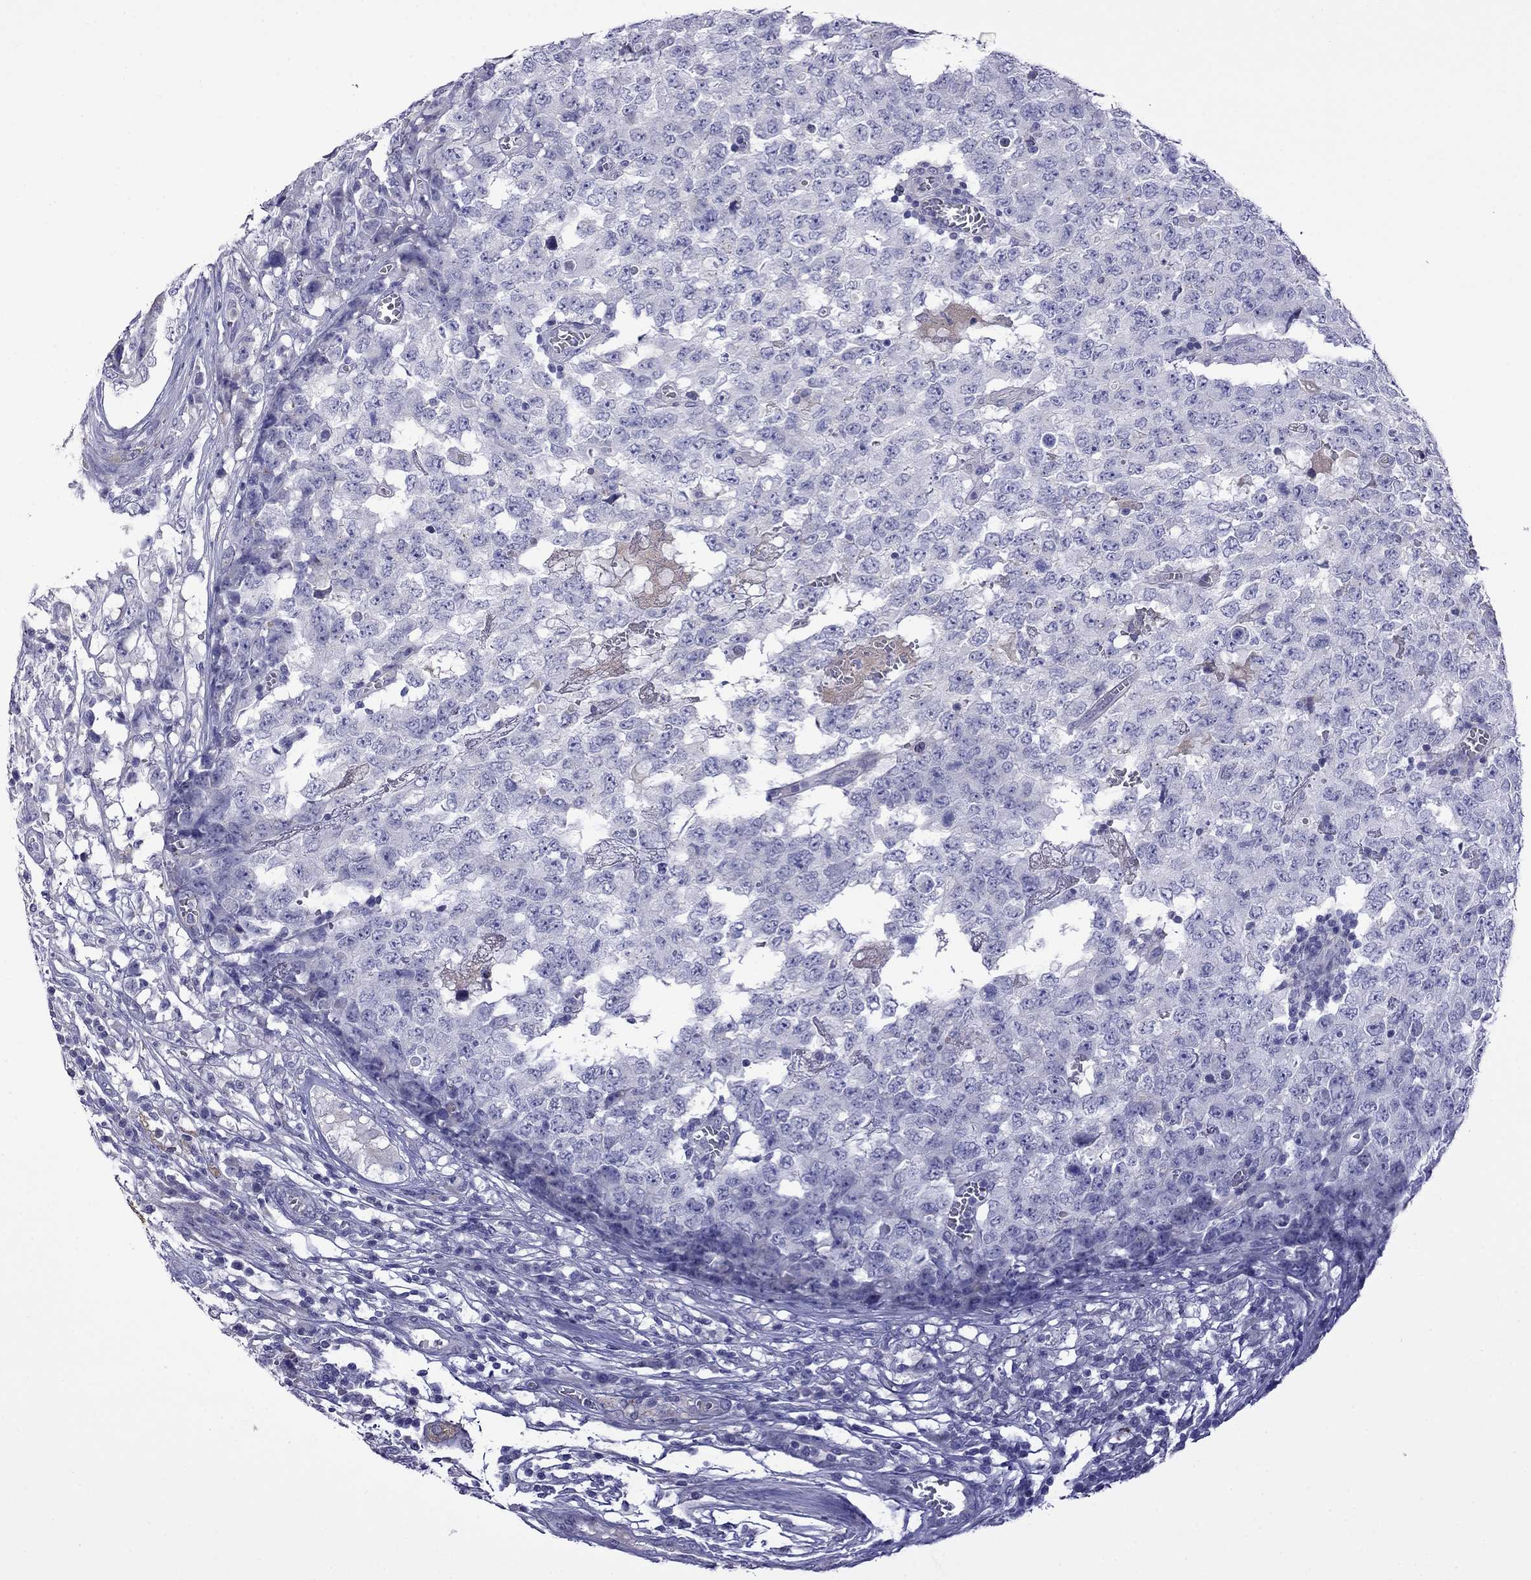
{"staining": {"intensity": "negative", "quantity": "none", "location": "none"}, "tissue": "testis cancer", "cell_type": "Tumor cells", "image_type": "cancer", "snomed": [{"axis": "morphology", "description": "Carcinoma, Embryonal, NOS"}, {"axis": "topography", "description": "Testis"}], "caption": "Immunohistochemical staining of human testis cancer (embryonal carcinoma) demonstrates no significant positivity in tumor cells.", "gene": "STAR", "patient": {"sex": "male", "age": 23}}